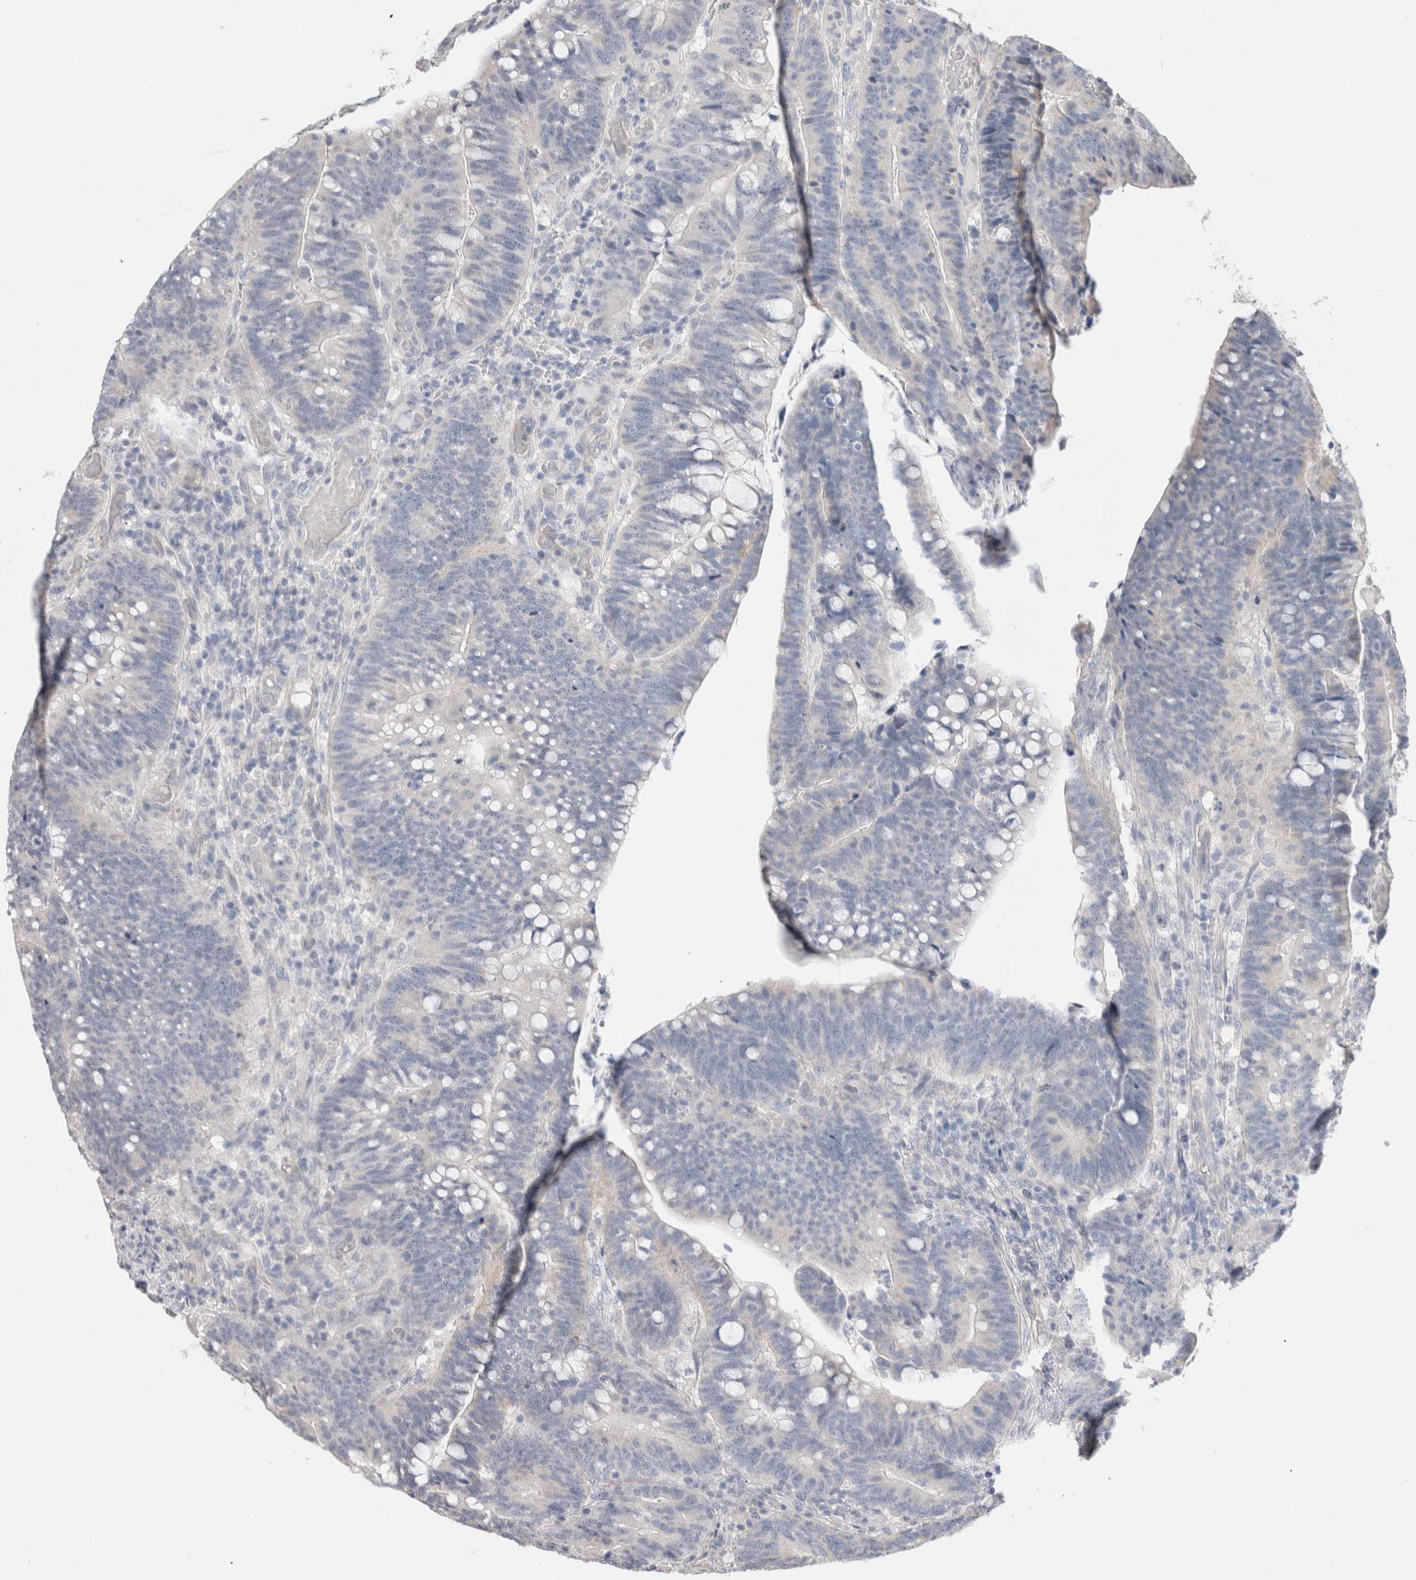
{"staining": {"intensity": "negative", "quantity": "none", "location": "none"}, "tissue": "colorectal cancer", "cell_type": "Tumor cells", "image_type": "cancer", "snomed": [{"axis": "morphology", "description": "Normal tissue, NOS"}, {"axis": "morphology", "description": "Adenocarcinoma, NOS"}, {"axis": "topography", "description": "Colon"}], "caption": "The immunohistochemistry (IHC) histopathology image has no significant expression in tumor cells of colorectal adenocarcinoma tissue. (DAB (3,3'-diaminobenzidine) immunohistochemistry (IHC), high magnification).", "gene": "DMD", "patient": {"sex": "female", "age": 66}}